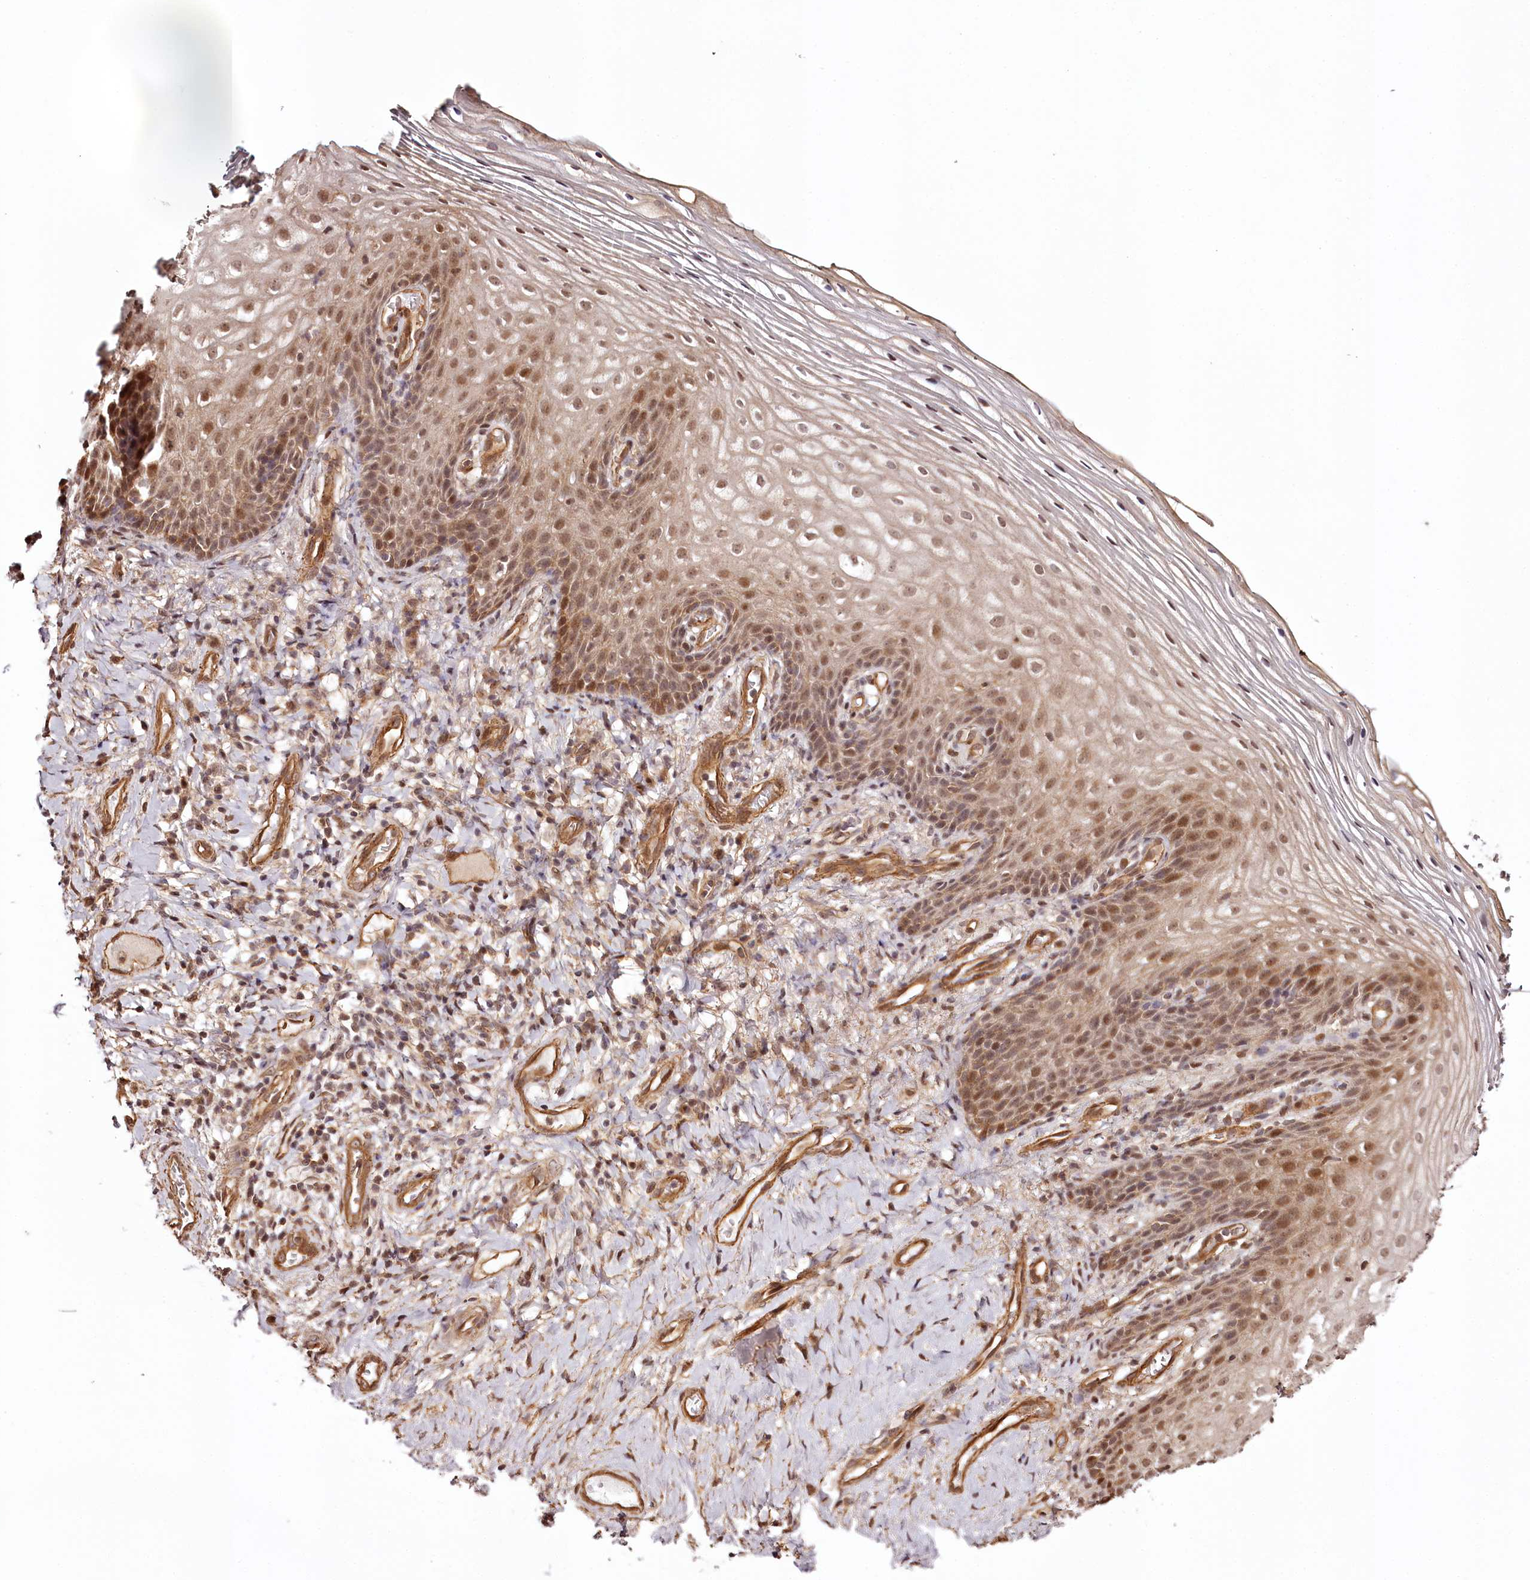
{"staining": {"intensity": "moderate", "quantity": ">75%", "location": "cytoplasmic/membranous,nuclear"}, "tissue": "vagina", "cell_type": "Squamous epithelial cells", "image_type": "normal", "snomed": [{"axis": "morphology", "description": "Normal tissue, NOS"}, {"axis": "topography", "description": "Vagina"}], "caption": "IHC of unremarkable vagina demonstrates medium levels of moderate cytoplasmic/membranous,nuclear expression in approximately >75% of squamous epithelial cells.", "gene": "TTC33", "patient": {"sex": "female", "age": 60}}